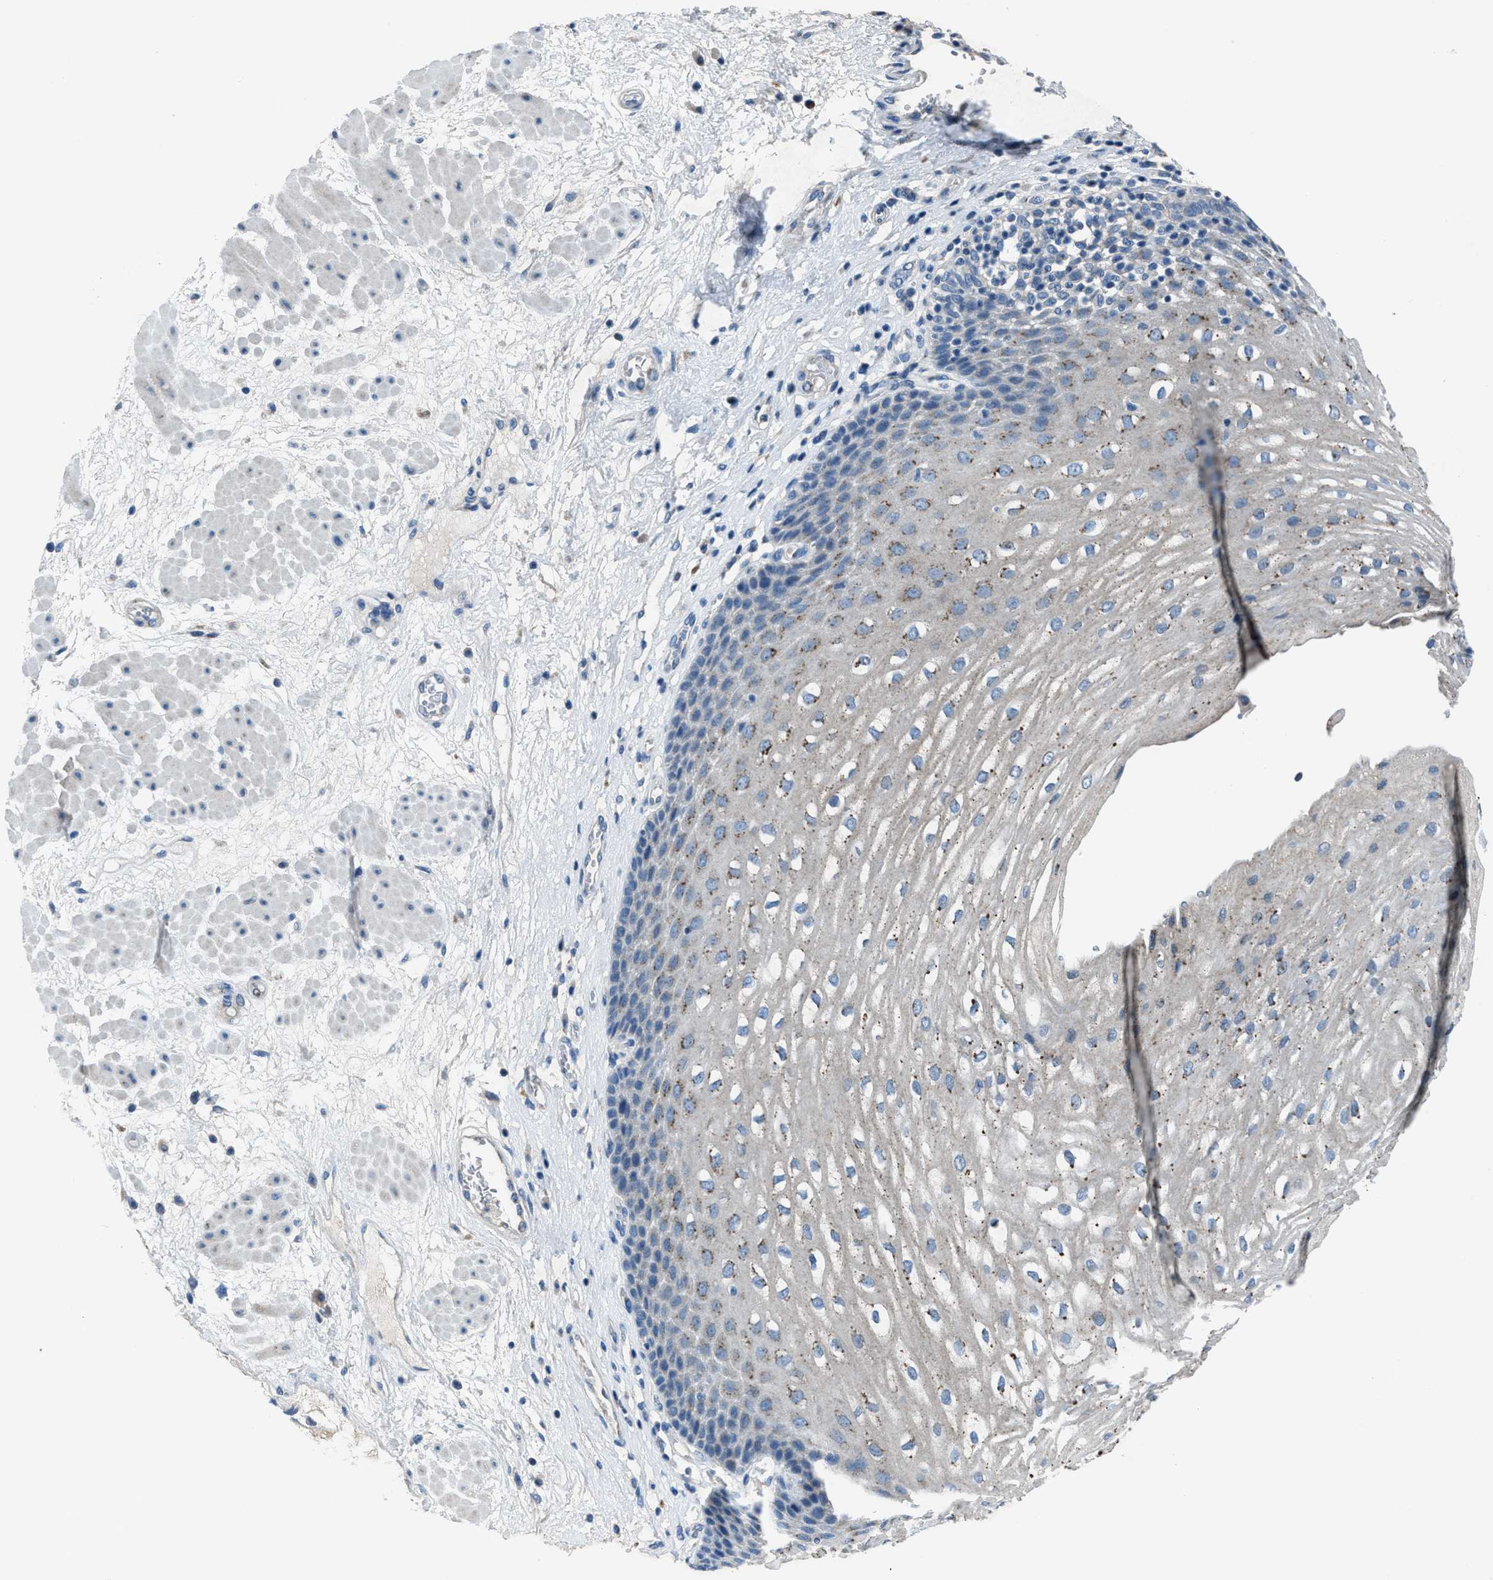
{"staining": {"intensity": "weak", "quantity": "<25%", "location": "cytoplasmic/membranous"}, "tissue": "esophagus", "cell_type": "Squamous epithelial cells", "image_type": "normal", "snomed": [{"axis": "morphology", "description": "Normal tissue, NOS"}, {"axis": "topography", "description": "Esophagus"}], "caption": "Squamous epithelial cells are negative for protein expression in normal human esophagus. (DAB IHC with hematoxylin counter stain).", "gene": "ADAM2", "patient": {"sex": "male", "age": 48}}